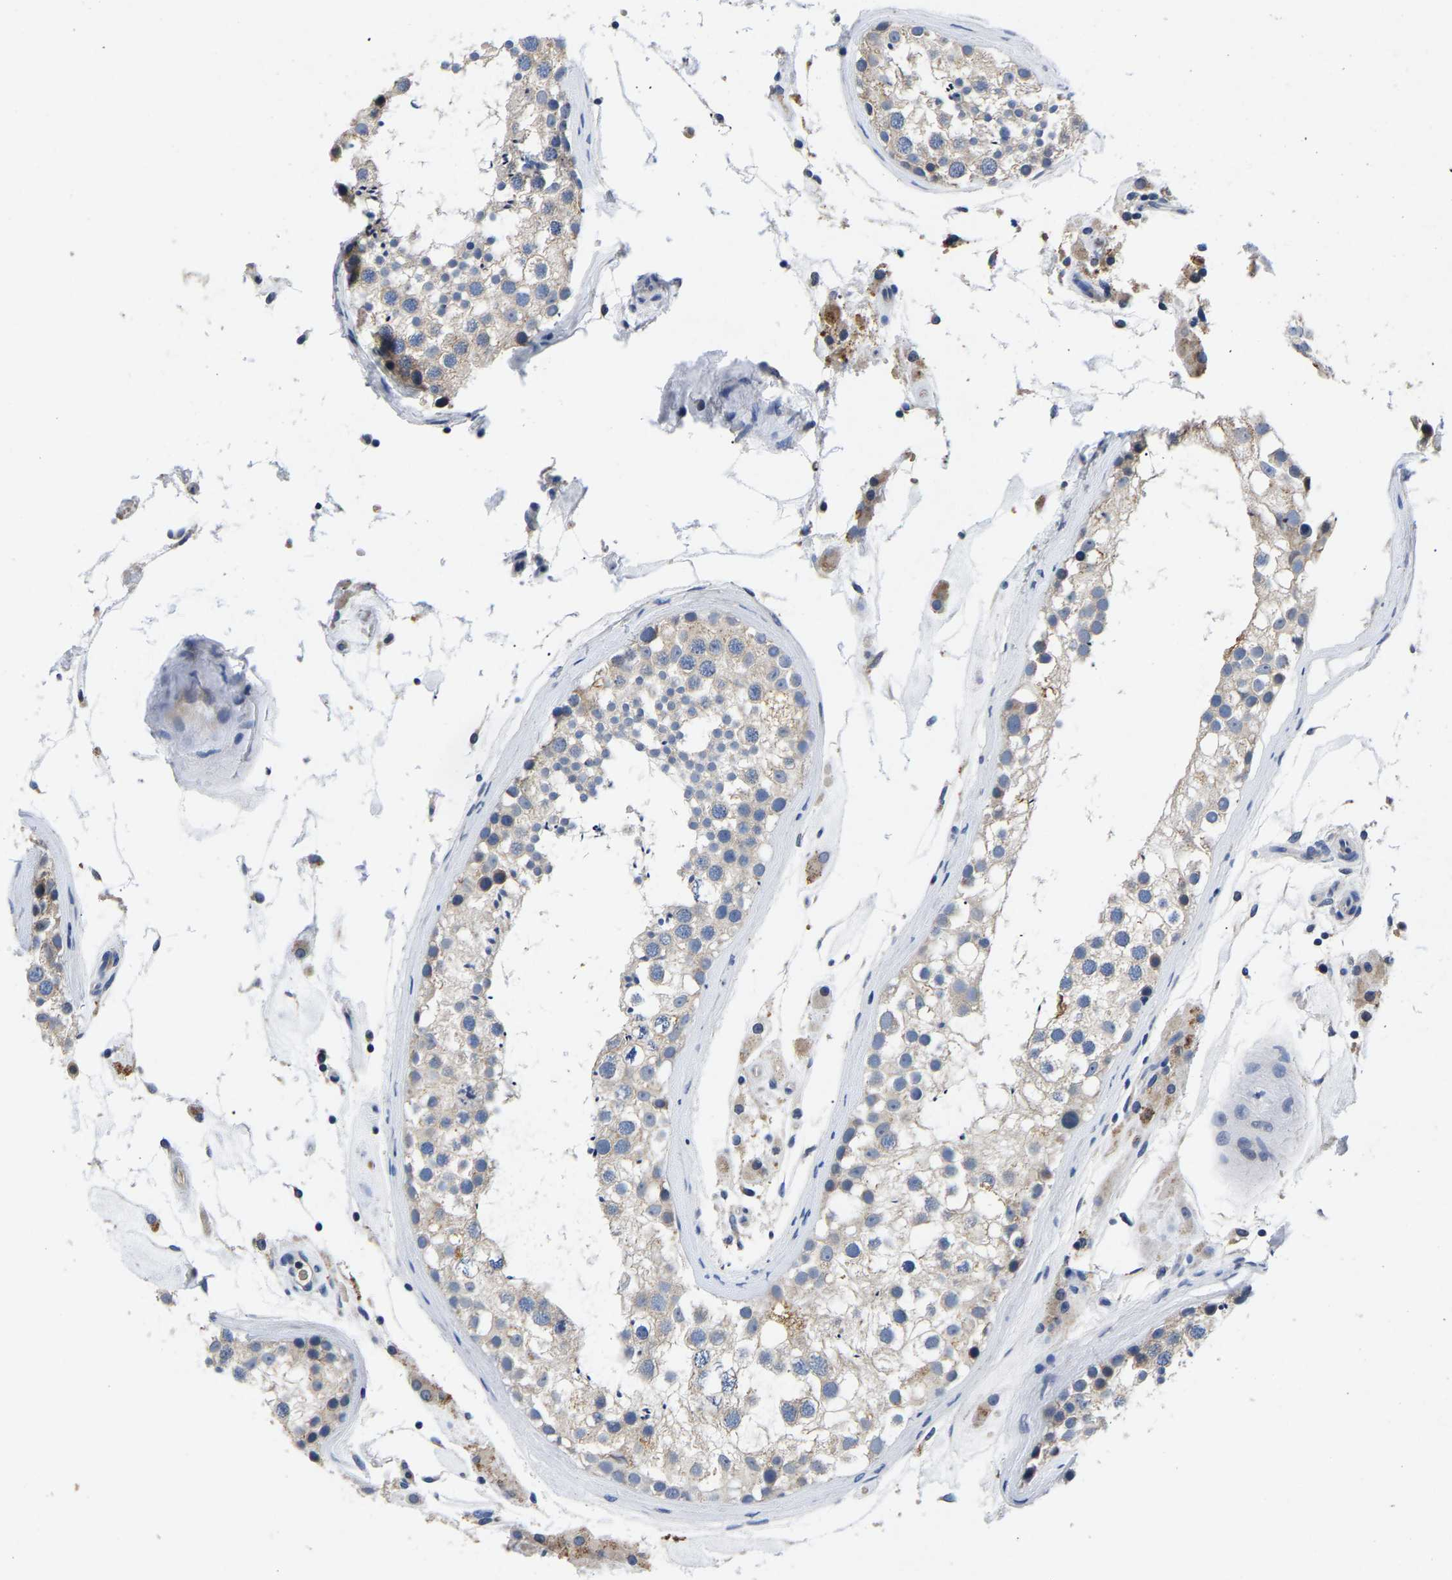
{"staining": {"intensity": "negative", "quantity": "none", "location": "none"}, "tissue": "testis", "cell_type": "Cells in seminiferous ducts", "image_type": "normal", "snomed": [{"axis": "morphology", "description": "Normal tissue, NOS"}, {"axis": "topography", "description": "Testis"}], "caption": "Cells in seminiferous ducts show no significant protein staining in normal testis. (DAB immunohistochemistry visualized using brightfield microscopy, high magnification).", "gene": "TOR1B", "patient": {"sex": "male", "age": 46}}